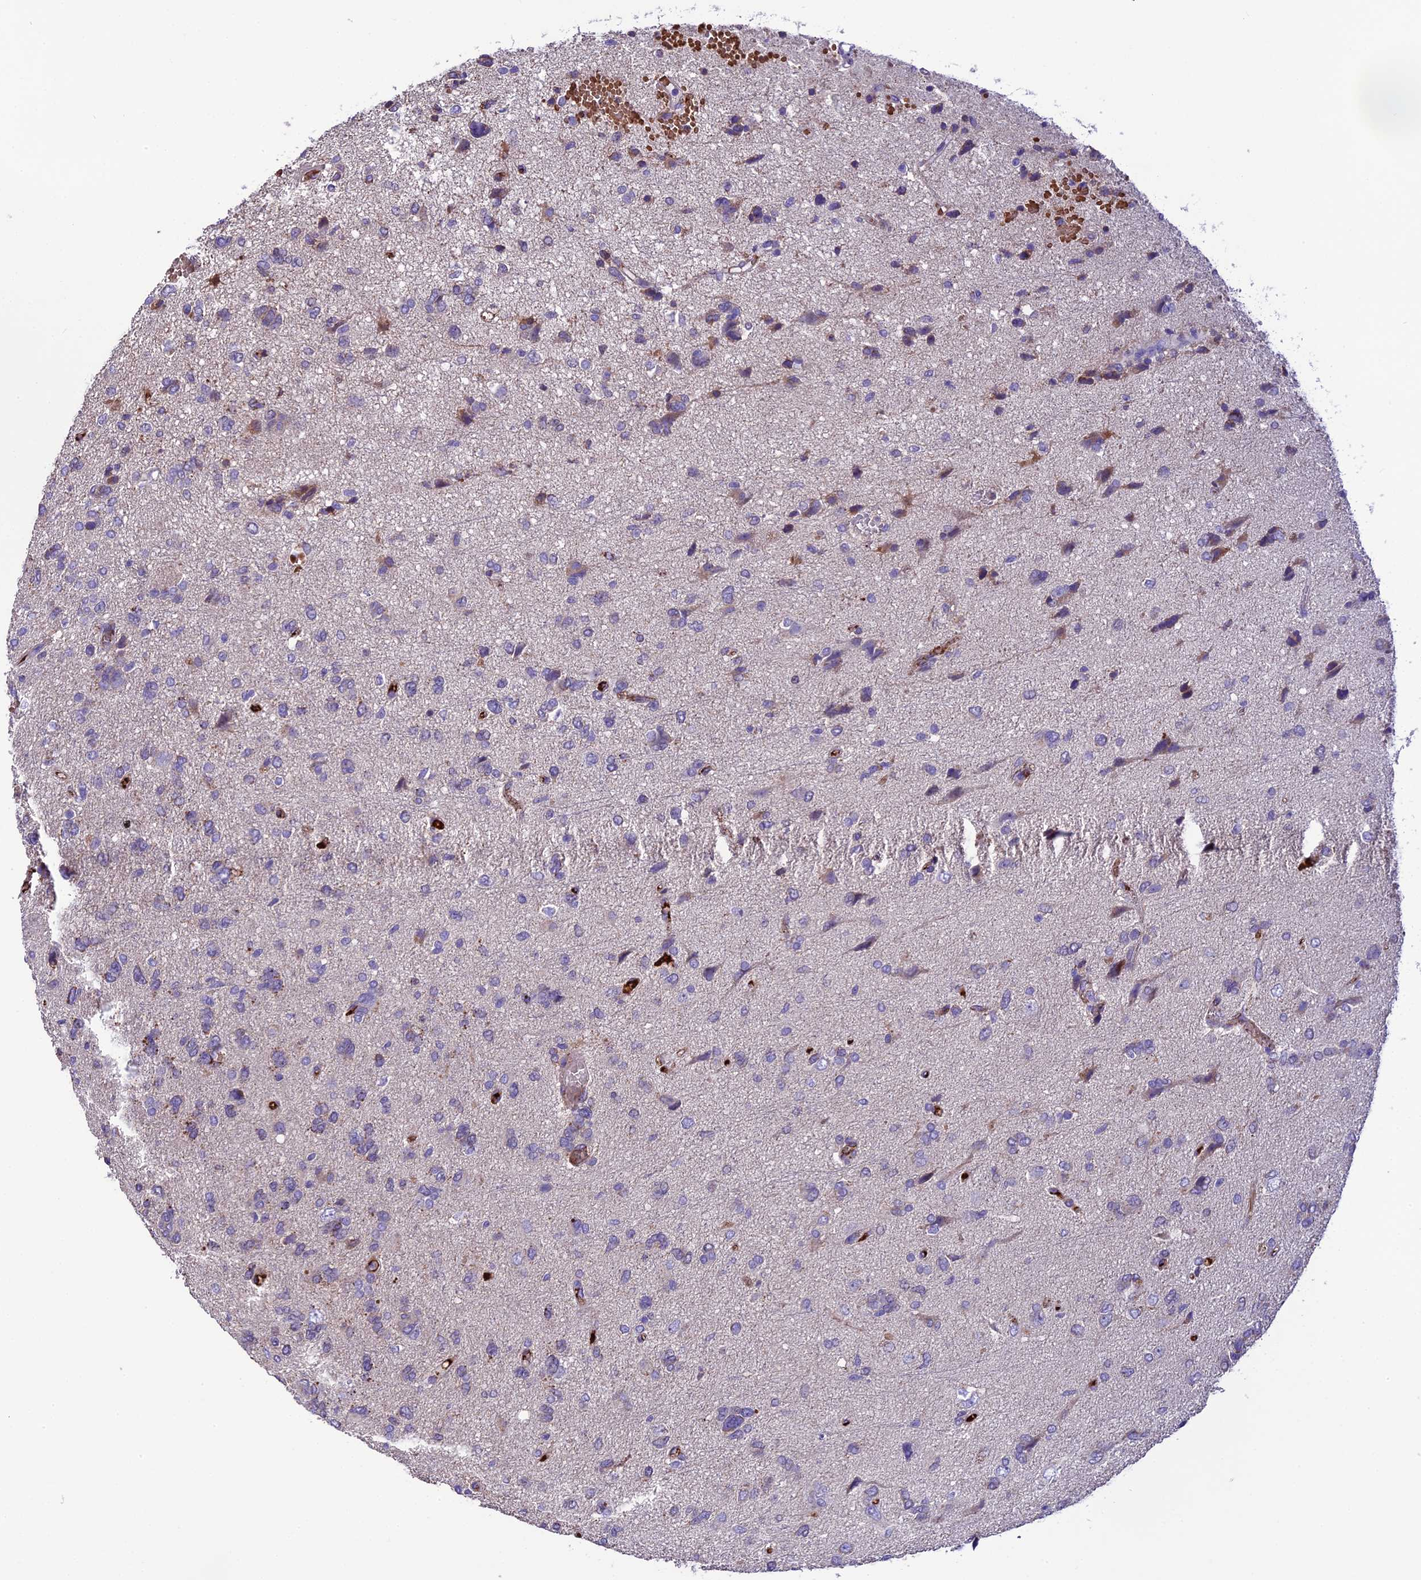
{"staining": {"intensity": "weak", "quantity": "<25%", "location": "cytoplasmic/membranous"}, "tissue": "glioma", "cell_type": "Tumor cells", "image_type": "cancer", "snomed": [{"axis": "morphology", "description": "Glioma, malignant, High grade"}, {"axis": "topography", "description": "Brain"}], "caption": "Tumor cells show no significant protein positivity in glioma.", "gene": "TCP11L2", "patient": {"sex": "female", "age": 59}}